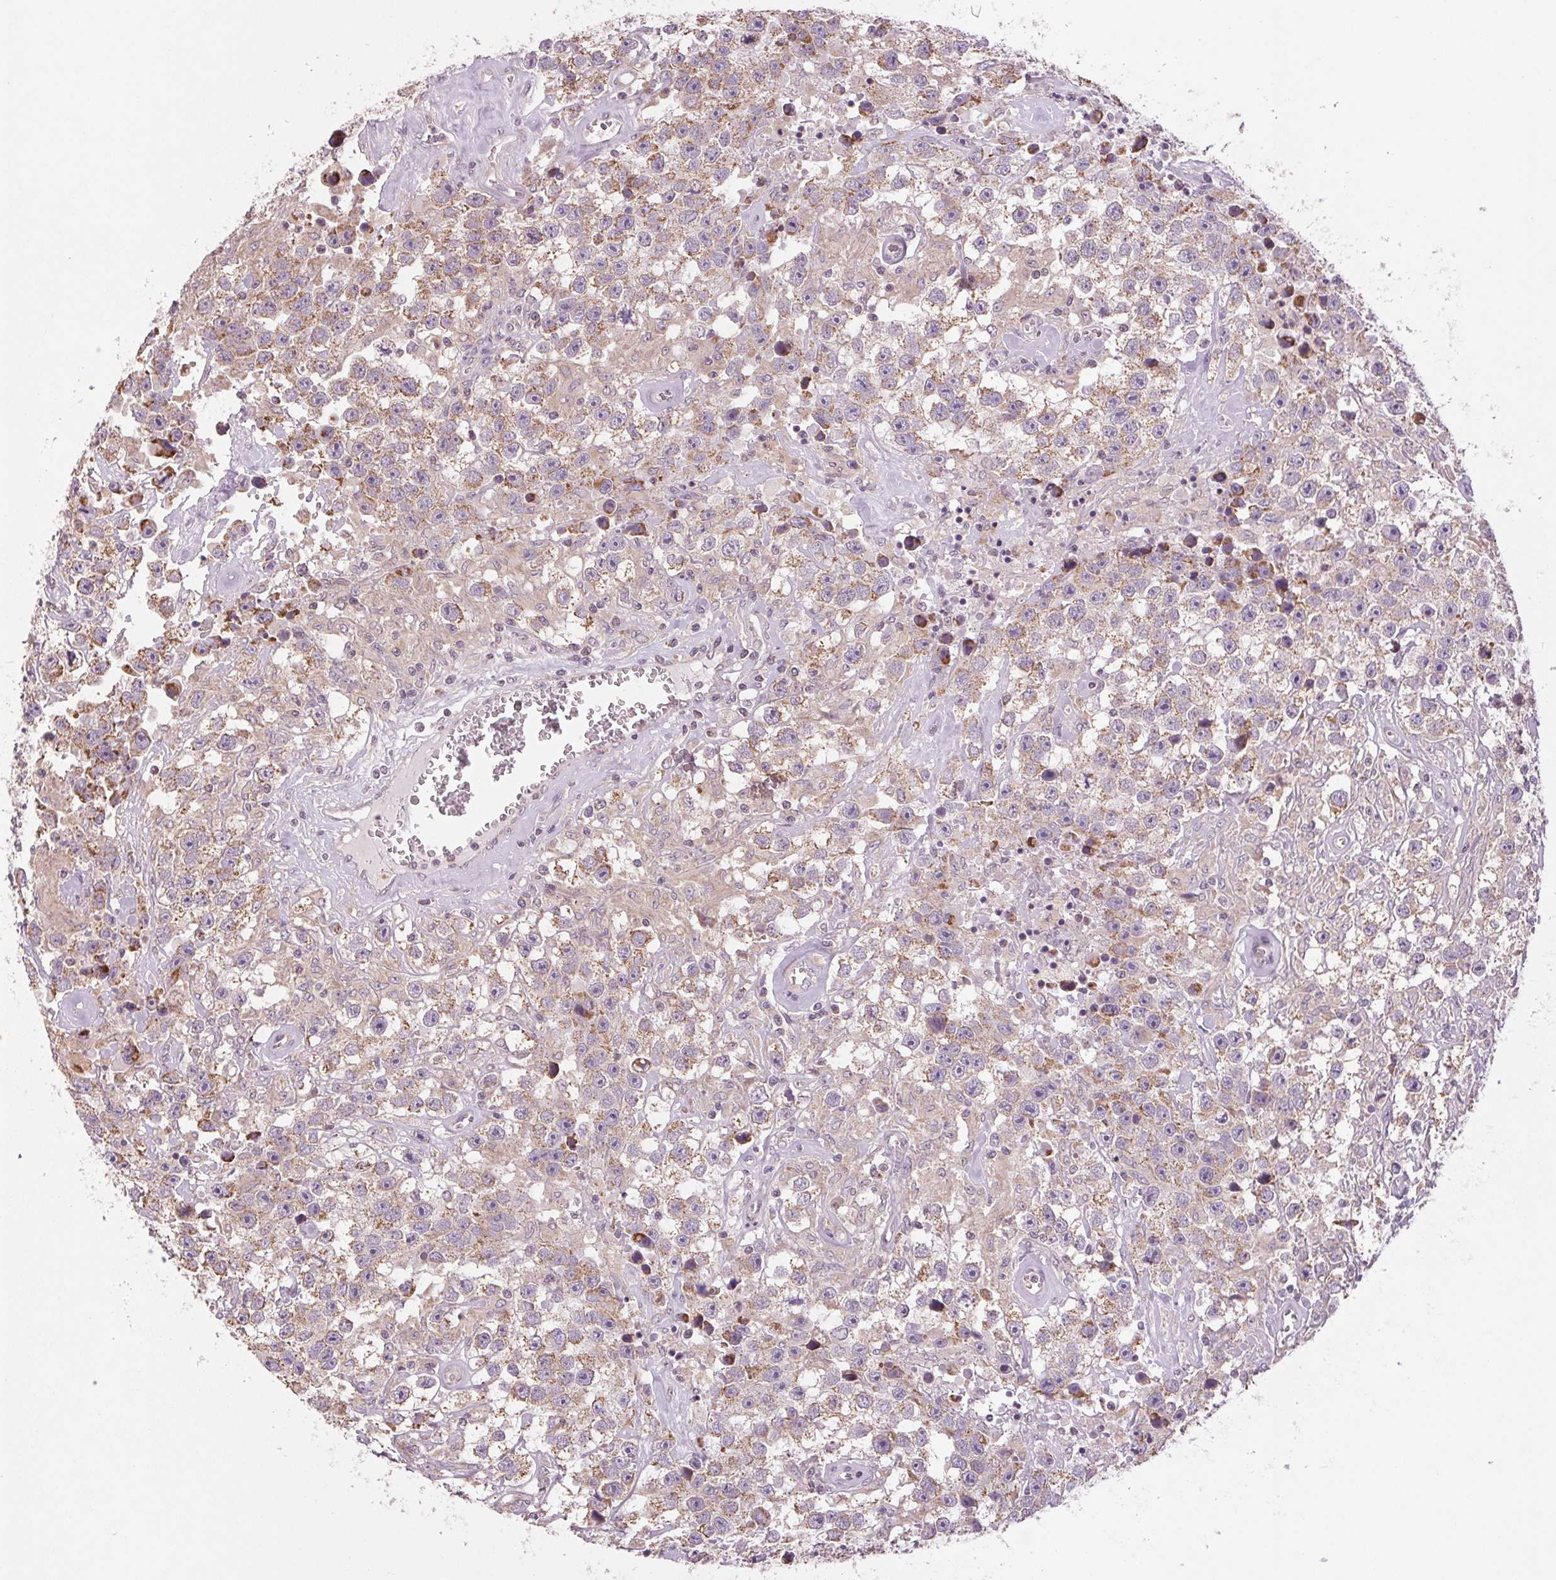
{"staining": {"intensity": "weak", "quantity": ">75%", "location": "cytoplasmic/membranous"}, "tissue": "testis cancer", "cell_type": "Tumor cells", "image_type": "cancer", "snomed": [{"axis": "morphology", "description": "Seminoma, NOS"}, {"axis": "topography", "description": "Testis"}], "caption": "Testis cancer (seminoma) stained with a brown dye exhibits weak cytoplasmic/membranous positive staining in approximately >75% of tumor cells.", "gene": "MAP3K5", "patient": {"sex": "male", "age": 43}}